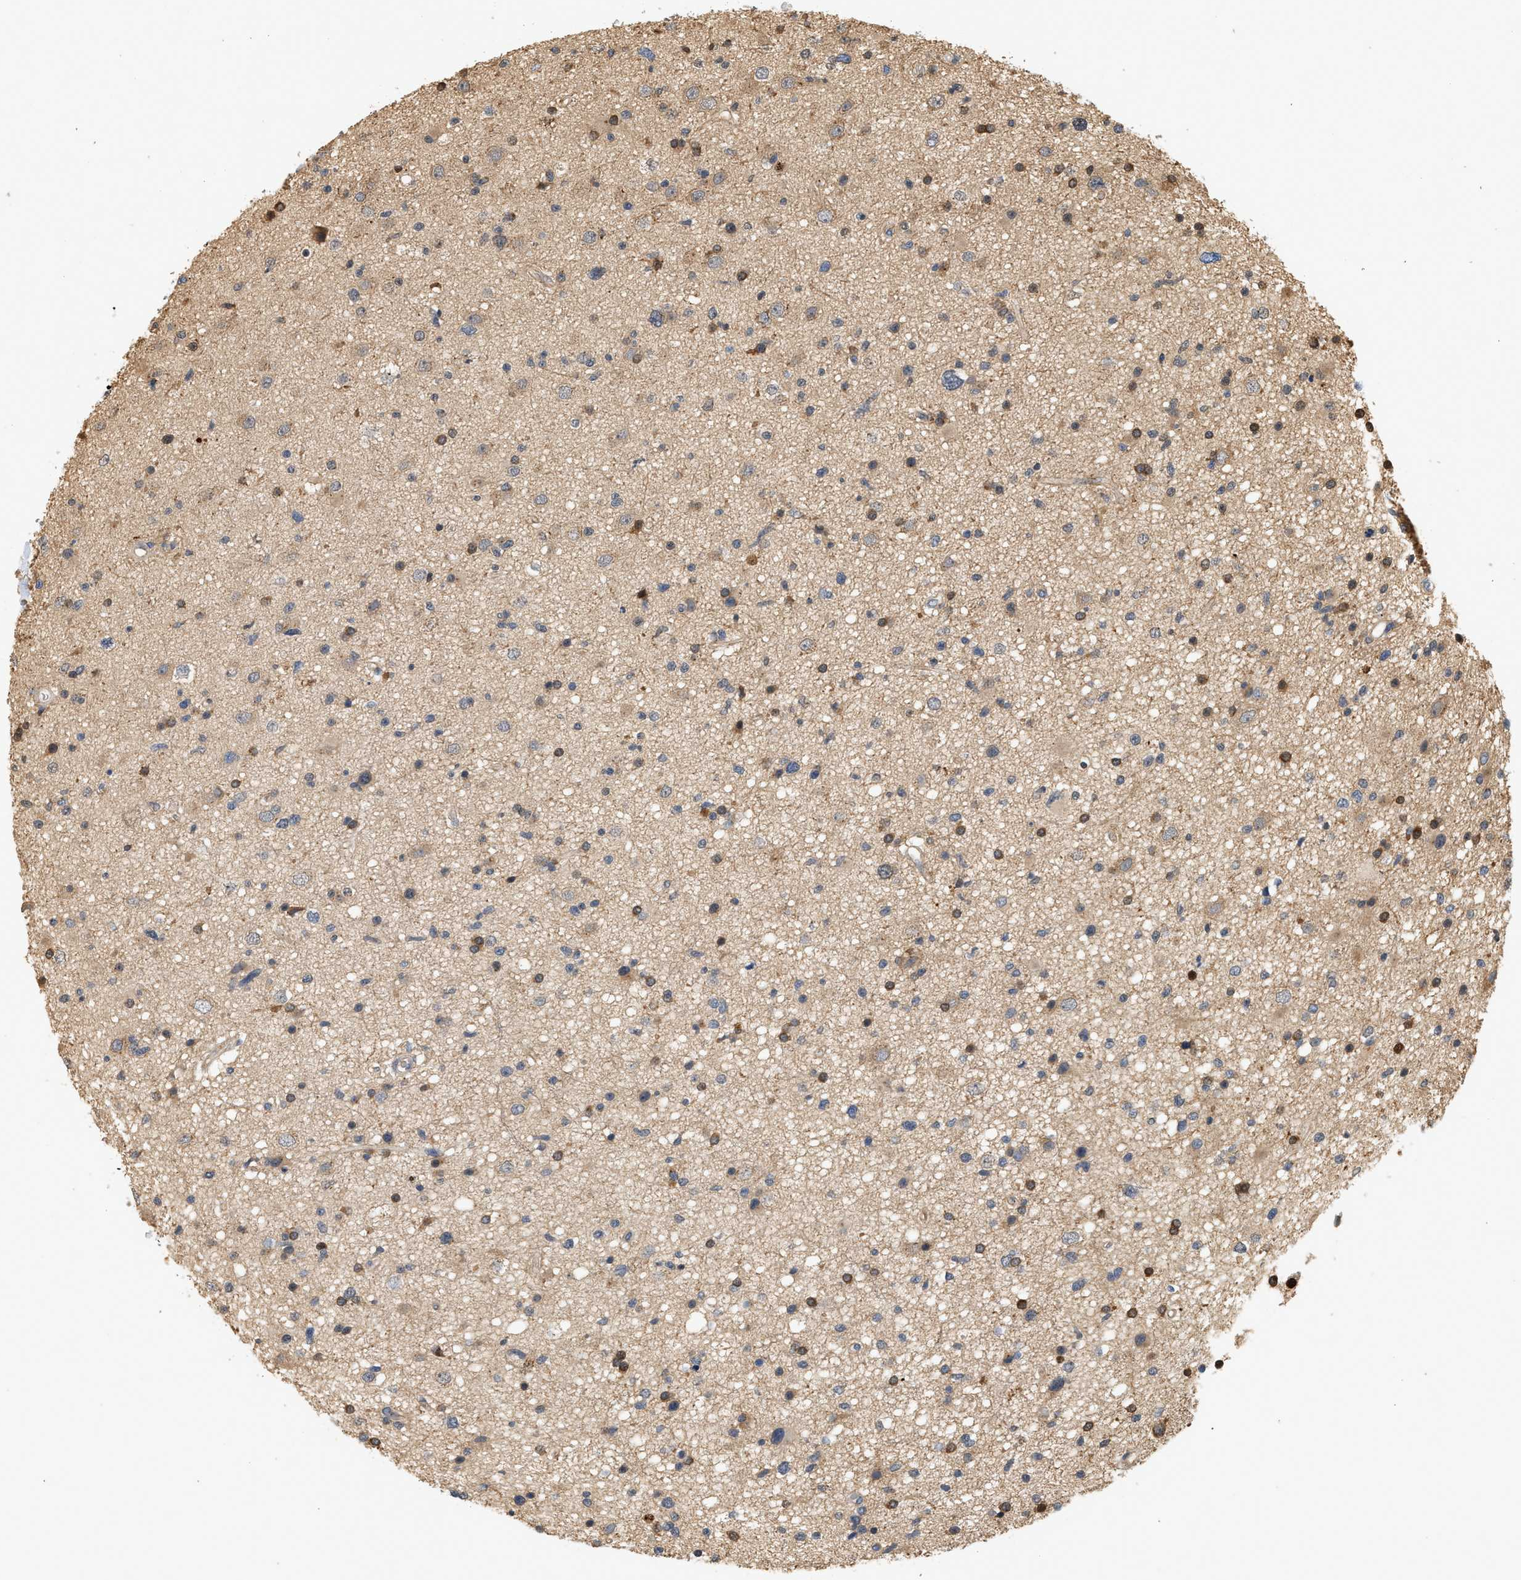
{"staining": {"intensity": "moderate", "quantity": "25%-75%", "location": "cytoplasmic/membranous"}, "tissue": "glioma", "cell_type": "Tumor cells", "image_type": "cancer", "snomed": [{"axis": "morphology", "description": "Glioma, malignant, High grade"}, {"axis": "topography", "description": "Brain"}], "caption": "Moderate cytoplasmic/membranous expression is identified in about 25%-75% of tumor cells in glioma. (IHC, brightfield microscopy, high magnification).", "gene": "CTXN1", "patient": {"sex": "male", "age": 33}}